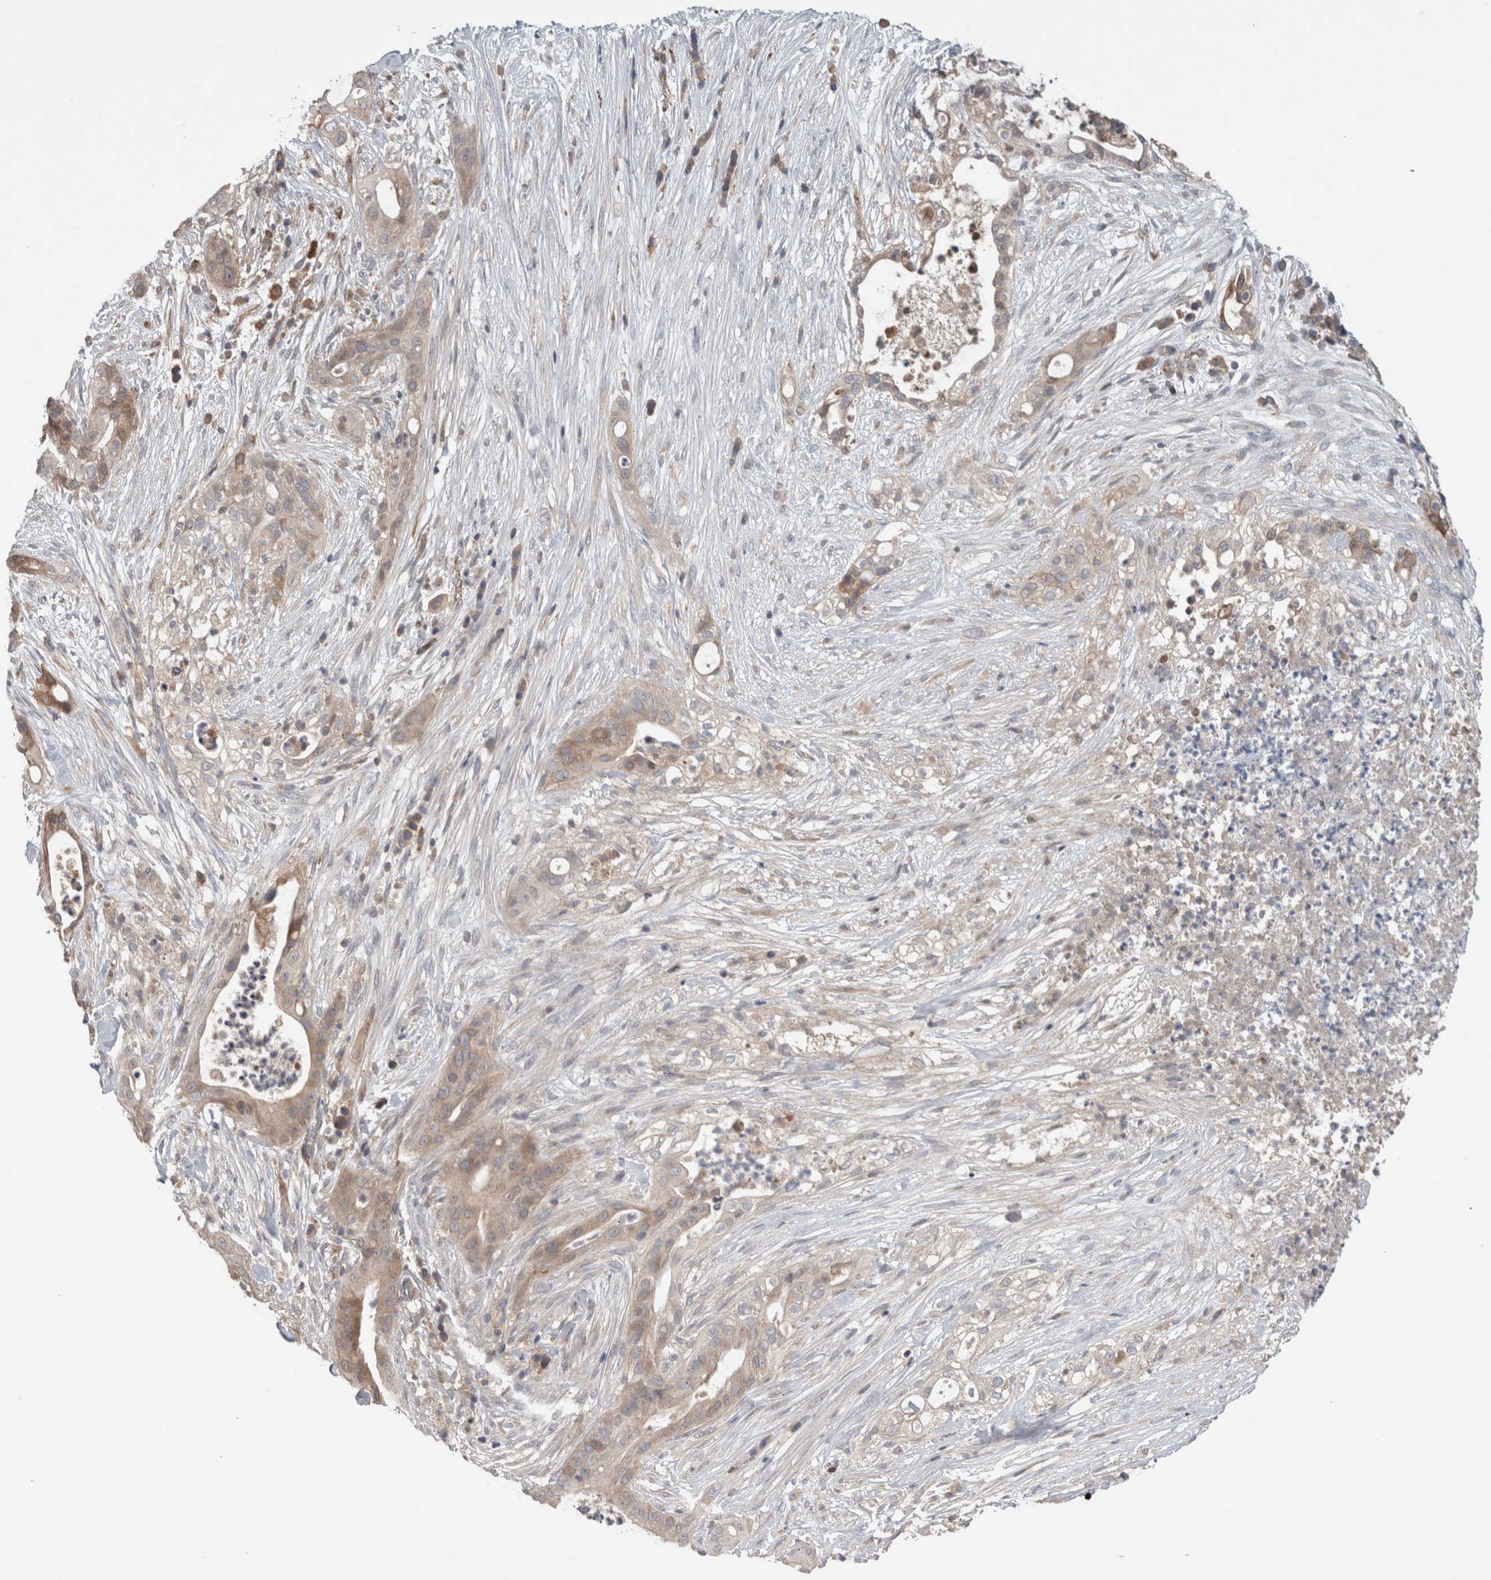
{"staining": {"intensity": "weak", "quantity": ">75%", "location": "cytoplasmic/membranous"}, "tissue": "pancreatic cancer", "cell_type": "Tumor cells", "image_type": "cancer", "snomed": [{"axis": "morphology", "description": "Adenocarcinoma, NOS"}, {"axis": "topography", "description": "Pancreas"}], "caption": "A low amount of weak cytoplasmic/membranous staining is identified in about >75% of tumor cells in adenocarcinoma (pancreatic) tissue.", "gene": "TARBP1", "patient": {"sex": "male", "age": 58}}